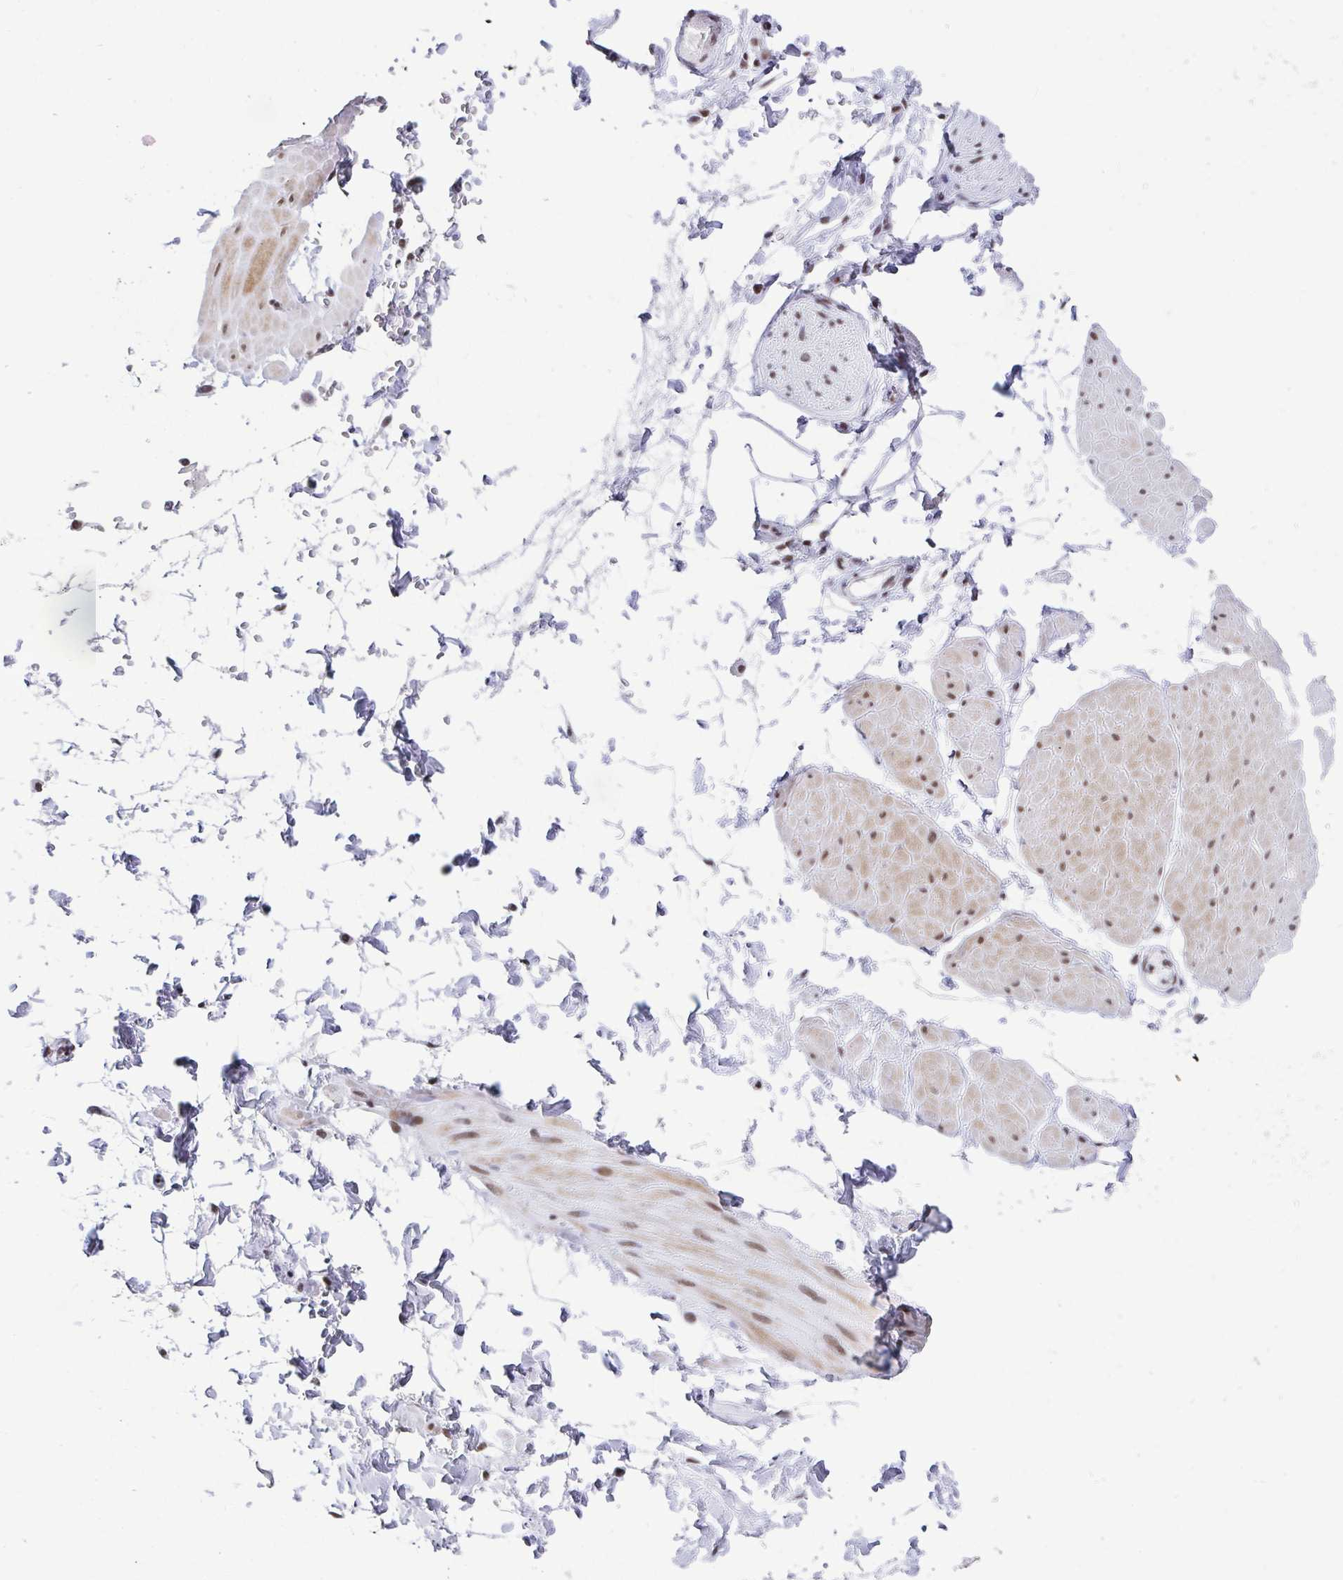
{"staining": {"intensity": "negative", "quantity": "none", "location": "none"}, "tissue": "adipose tissue", "cell_type": "Adipocytes", "image_type": "normal", "snomed": [{"axis": "morphology", "description": "Normal tissue, NOS"}, {"axis": "topography", "description": "Smooth muscle"}, {"axis": "topography", "description": "Peripheral nerve tissue"}], "caption": "There is no significant positivity in adipocytes of adipose tissue.", "gene": "CTCF", "patient": {"sex": "male", "age": 58}}